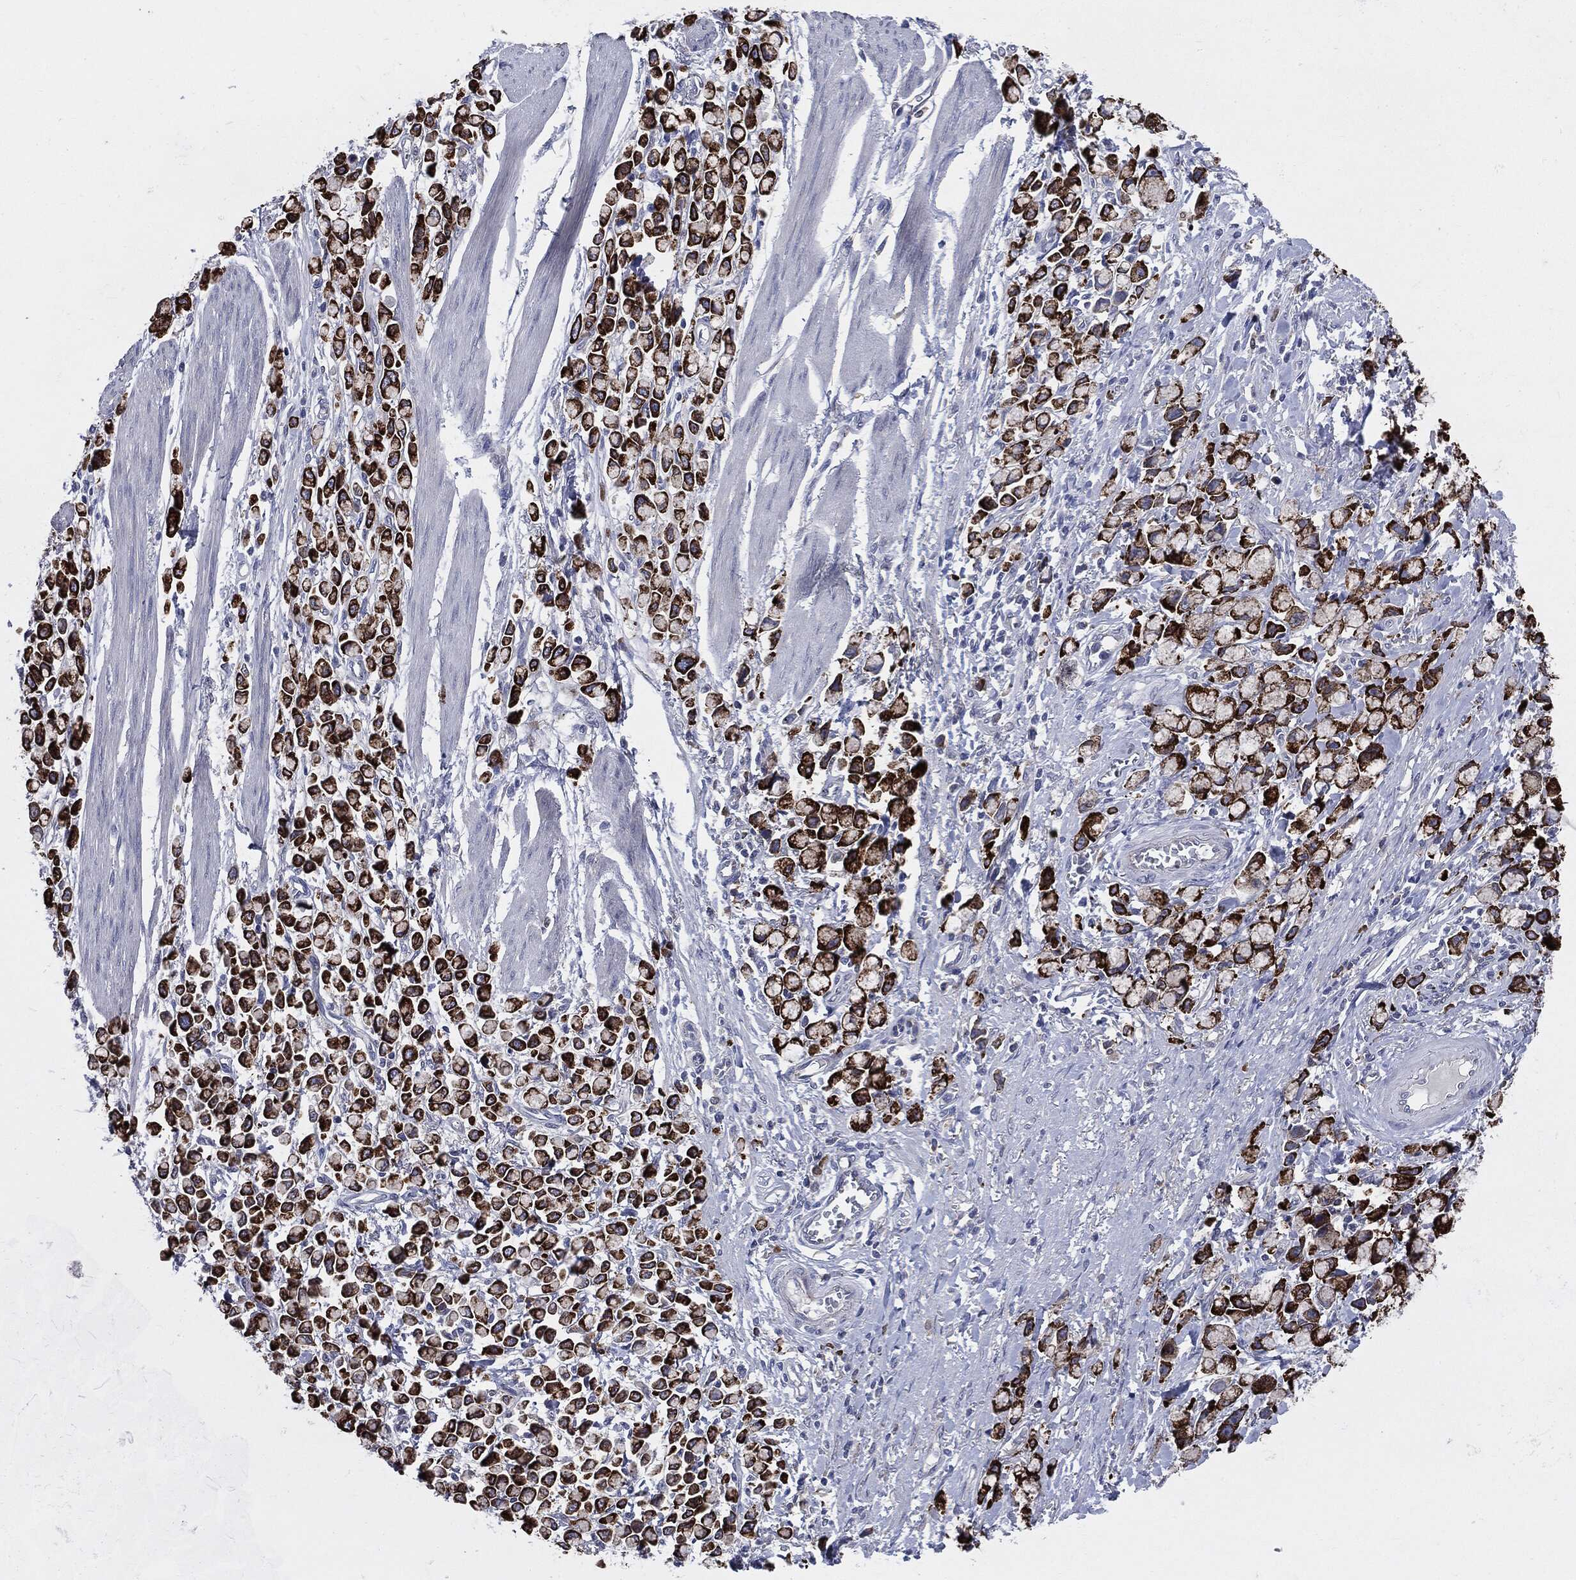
{"staining": {"intensity": "strong", "quantity": ">75%", "location": "cytoplasmic/membranous"}, "tissue": "stomach cancer", "cell_type": "Tumor cells", "image_type": "cancer", "snomed": [{"axis": "morphology", "description": "Adenocarcinoma, NOS"}, {"axis": "topography", "description": "Stomach"}], "caption": "Protein expression analysis of human stomach cancer reveals strong cytoplasmic/membranous expression in approximately >75% of tumor cells. (DAB (3,3'-diaminobenzidine) IHC with brightfield microscopy, high magnification).", "gene": "PTGS2", "patient": {"sex": "female", "age": 81}}